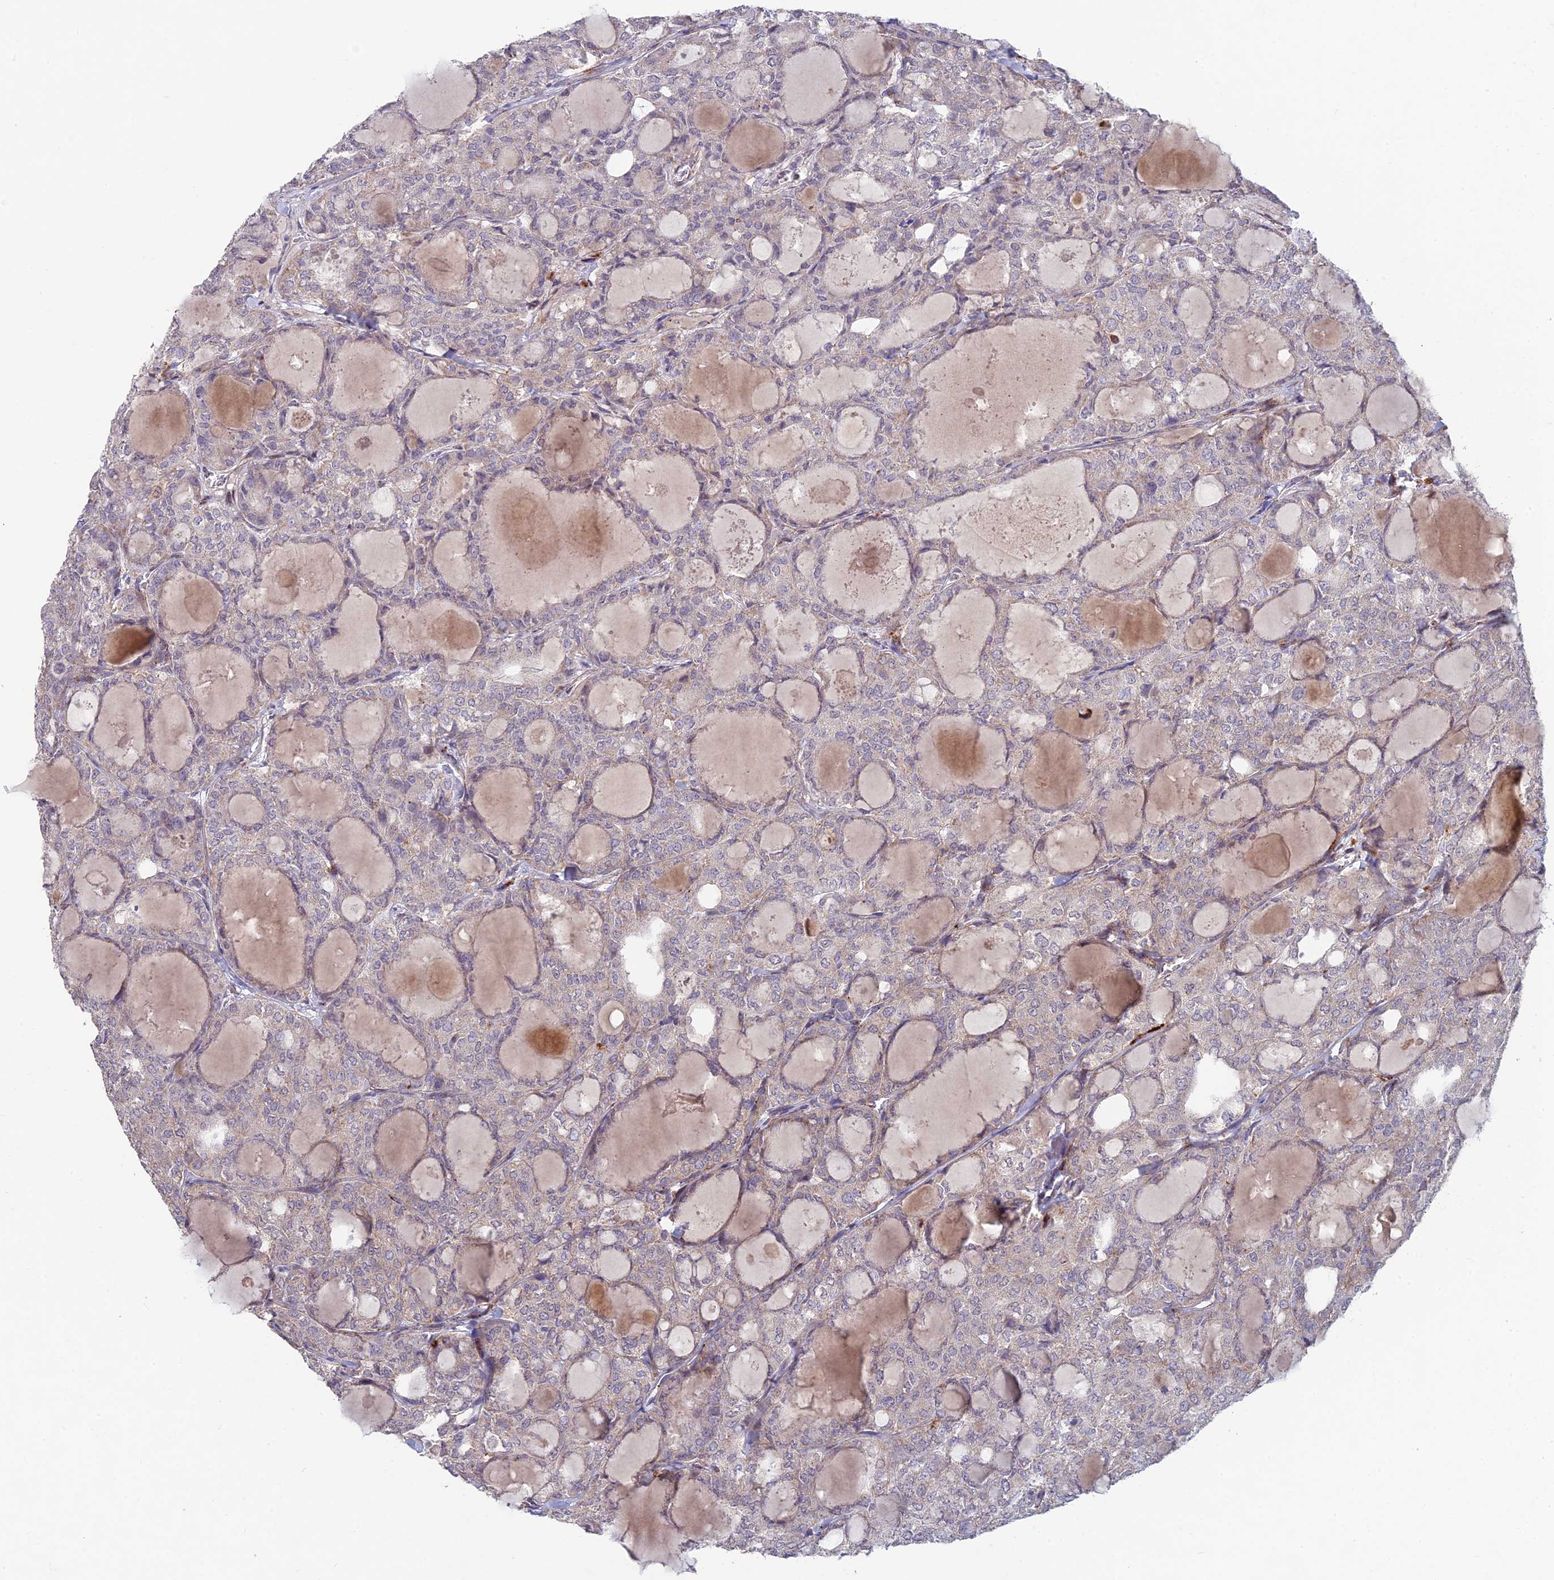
{"staining": {"intensity": "negative", "quantity": "none", "location": "none"}, "tissue": "thyroid cancer", "cell_type": "Tumor cells", "image_type": "cancer", "snomed": [{"axis": "morphology", "description": "Follicular adenoma carcinoma, NOS"}, {"axis": "topography", "description": "Thyroid gland"}], "caption": "The histopathology image reveals no significant staining in tumor cells of thyroid follicular adenoma carcinoma.", "gene": "FOXS1", "patient": {"sex": "male", "age": 75}}